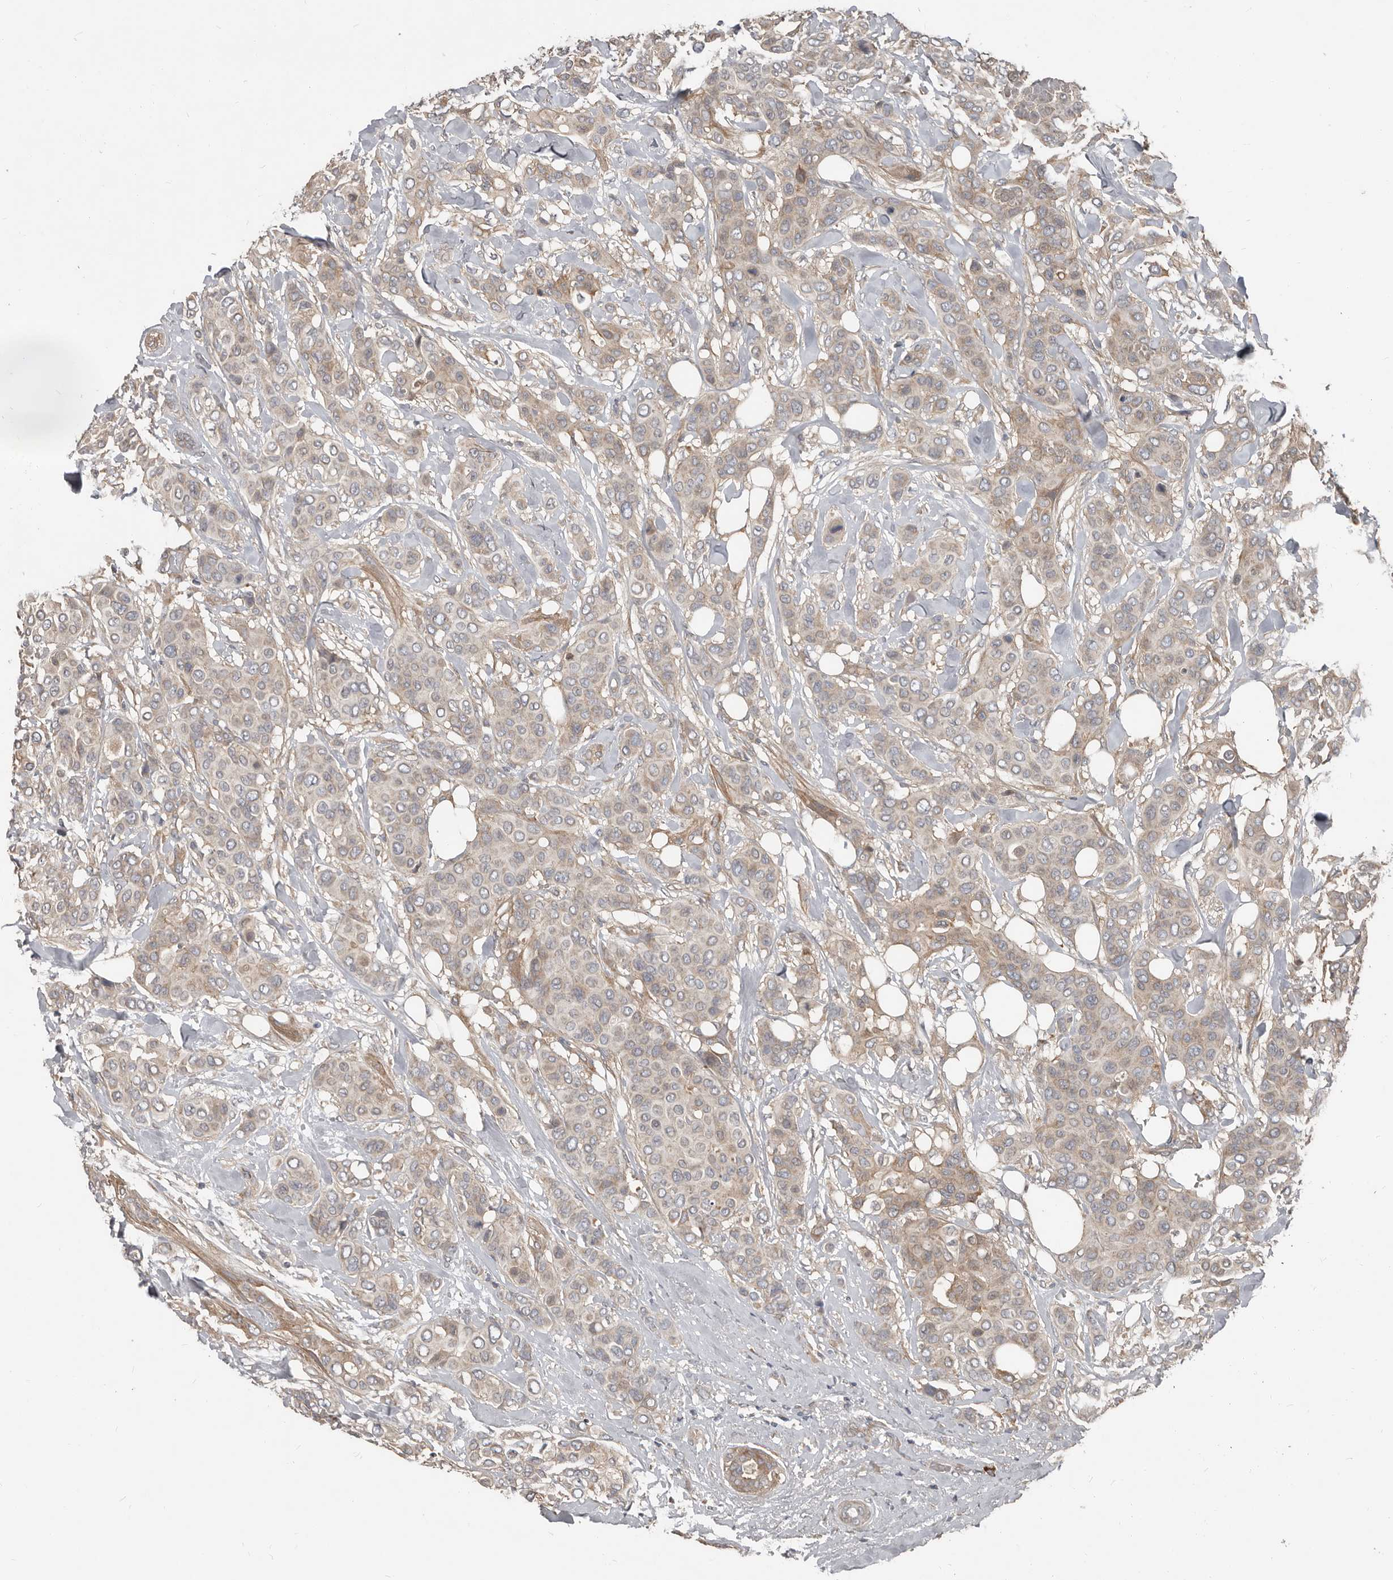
{"staining": {"intensity": "weak", "quantity": ">75%", "location": "cytoplasmic/membranous"}, "tissue": "breast cancer", "cell_type": "Tumor cells", "image_type": "cancer", "snomed": [{"axis": "morphology", "description": "Lobular carcinoma"}, {"axis": "topography", "description": "Breast"}], "caption": "Protein expression analysis of human breast cancer (lobular carcinoma) reveals weak cytoplasmic/membranous staining in about >75% of tumor cells.", "gene": "AKNAD1", "patient": {"sex": "female", "age": 51}}